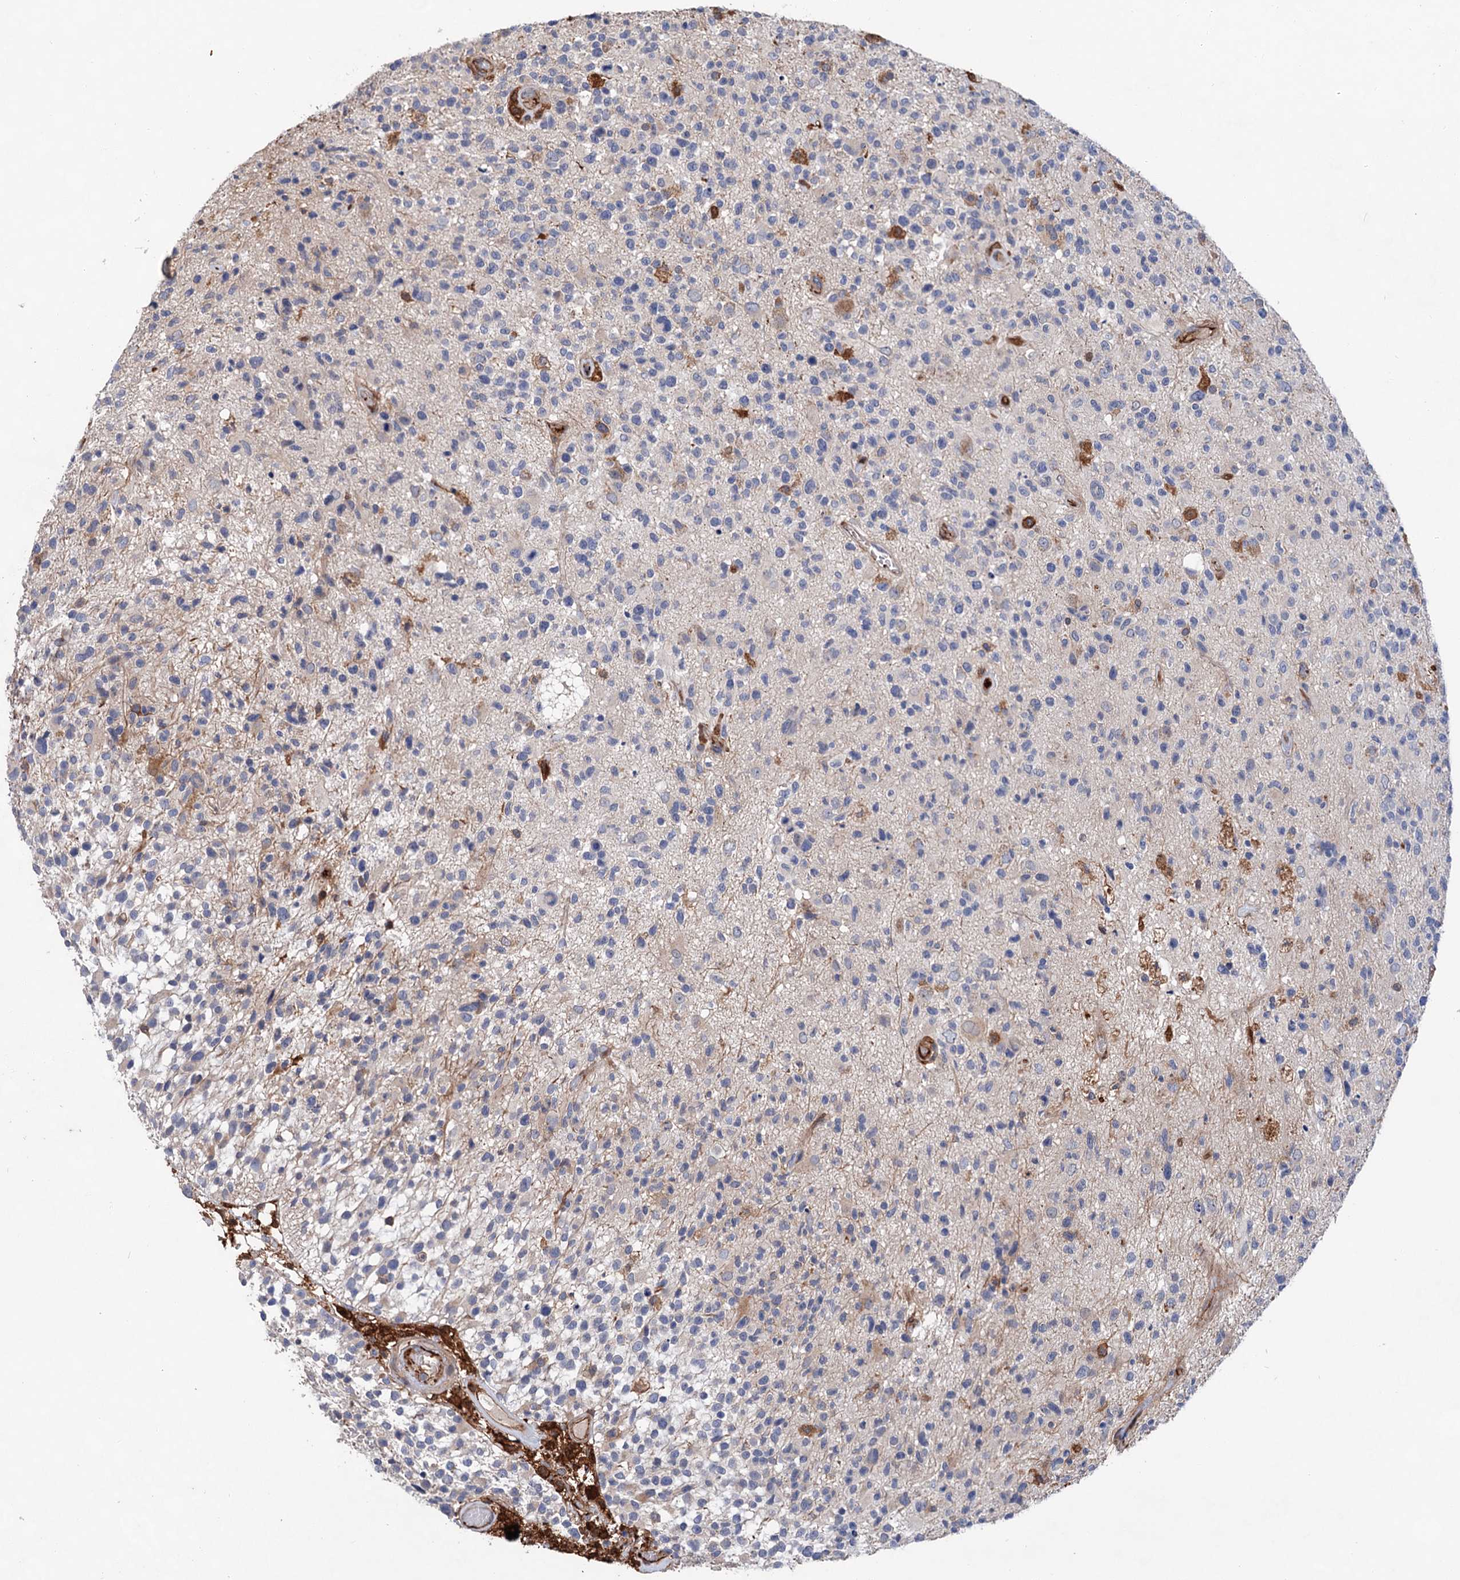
{"staining": {"intensity": "negative", "quantity": "none", "location": "none"}, "tissue": "glioma", "cell_type": "Tumor cells", "image_type": "cancer", "snomed": [{"axis": "morphology", "description": "Glioma, malignant, High grade"}, {"axis": "morphology", "description": "Glioblastoma, NOS"}, {"axis": "topography", "description": "Brain"}], "caption": "Glioma was stained to show a protein in brown. There is no significant positivity in tumor cells. (Brightfield microscopy of DAB immunohistochemistry at high magnification).", "gene": "TMTC3", "patient": {"sex": "male", "age": 60}}